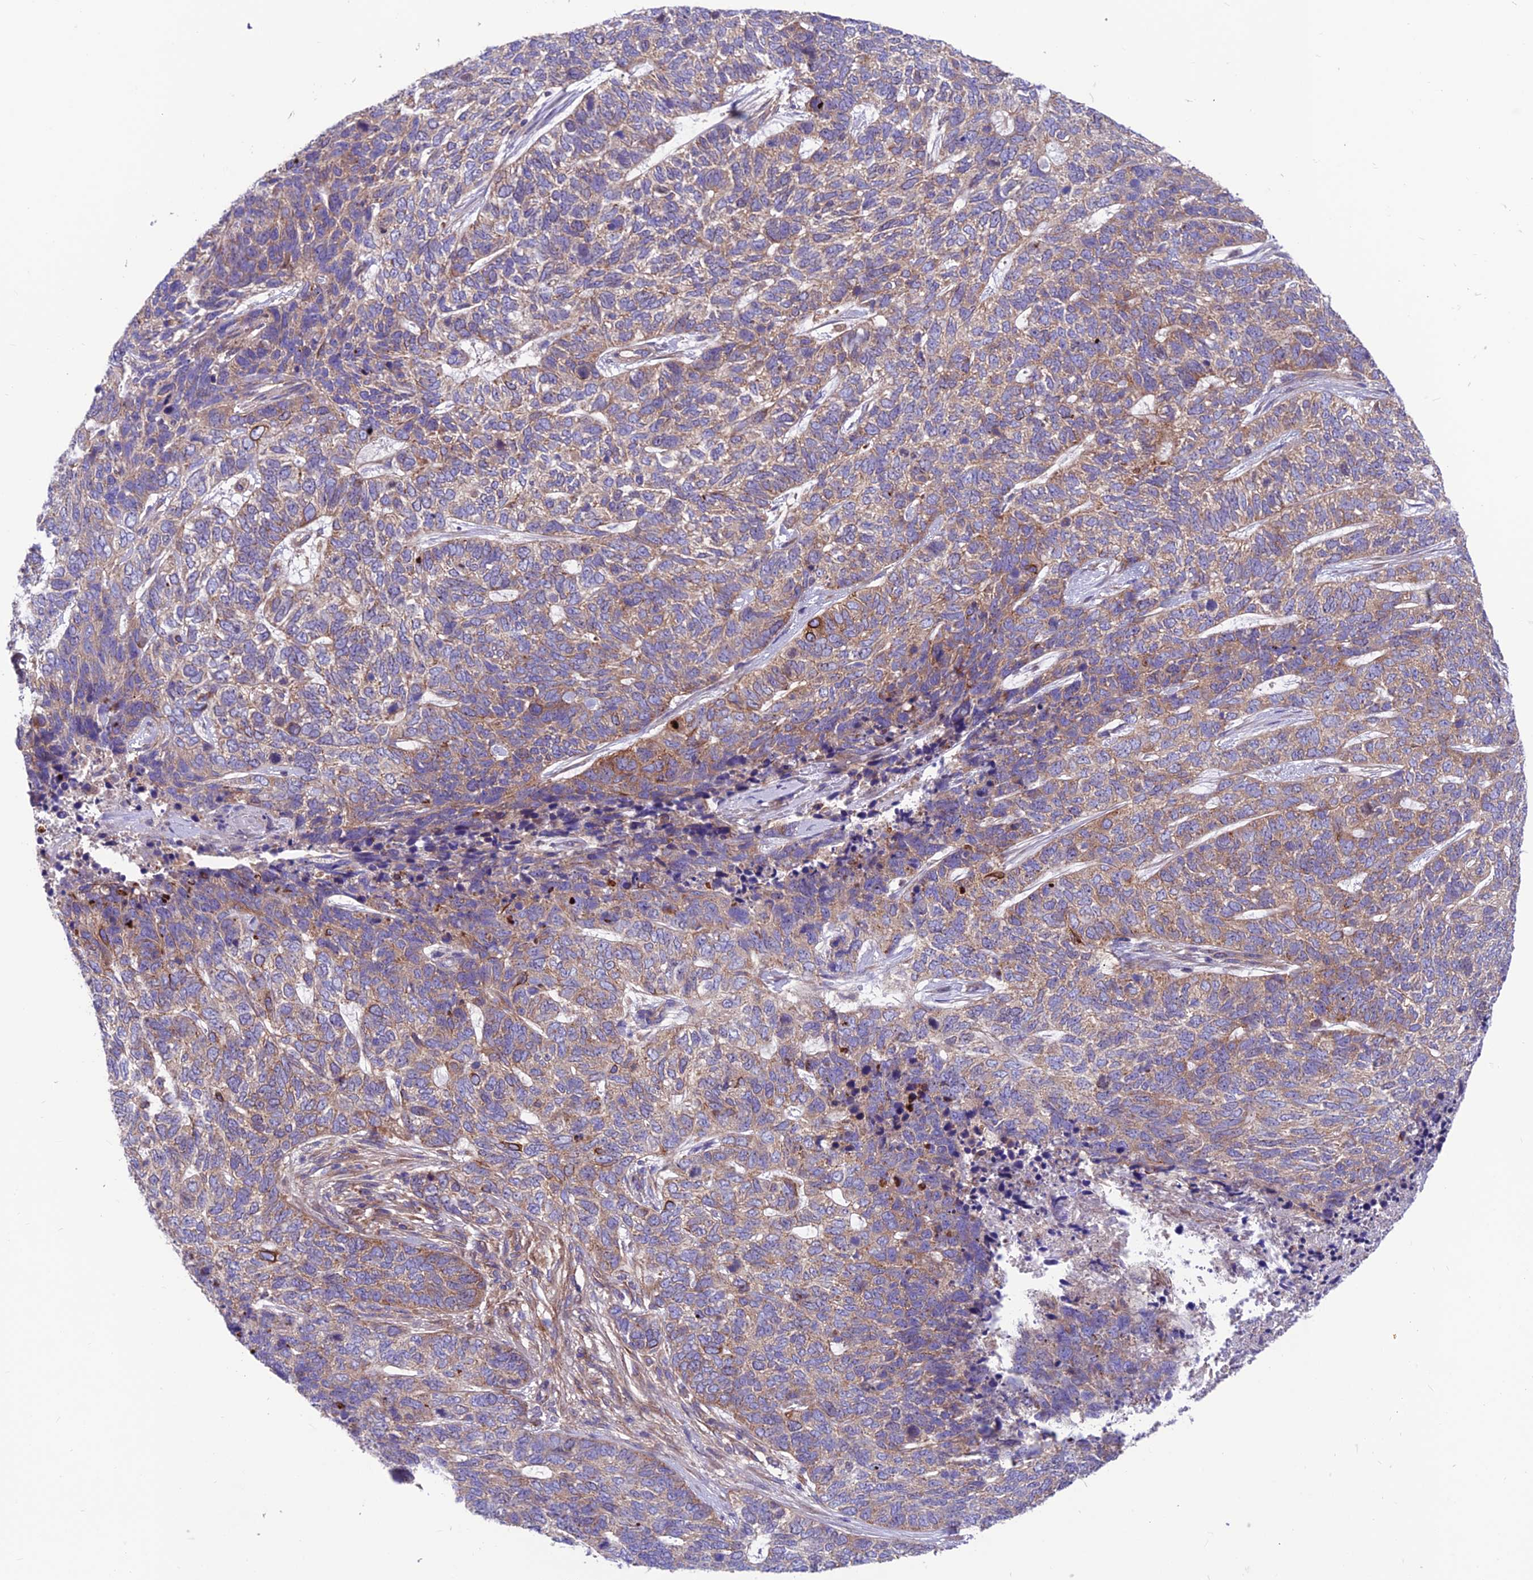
{"staining": {"intensity": "weak", "quantity": "25%-75%", "location": "cytoplasmic/membranous"}, "tissue": "skin cancer", "cell_type": "Tumor cells", "image_type": "cancer", "snomed": [{"axis": "morphology", "description": "Basal cell carcinoma"}, {"axis": "topography", "description": "Skin"}], "caption": "A low amount of weak cytoplasmic/membranous expression is appreciated in approximately 25%-75% of tumor cells in skin cancer tissue.", "gene": "VPS16", "patient": {"sex": "female", "age": 65}}